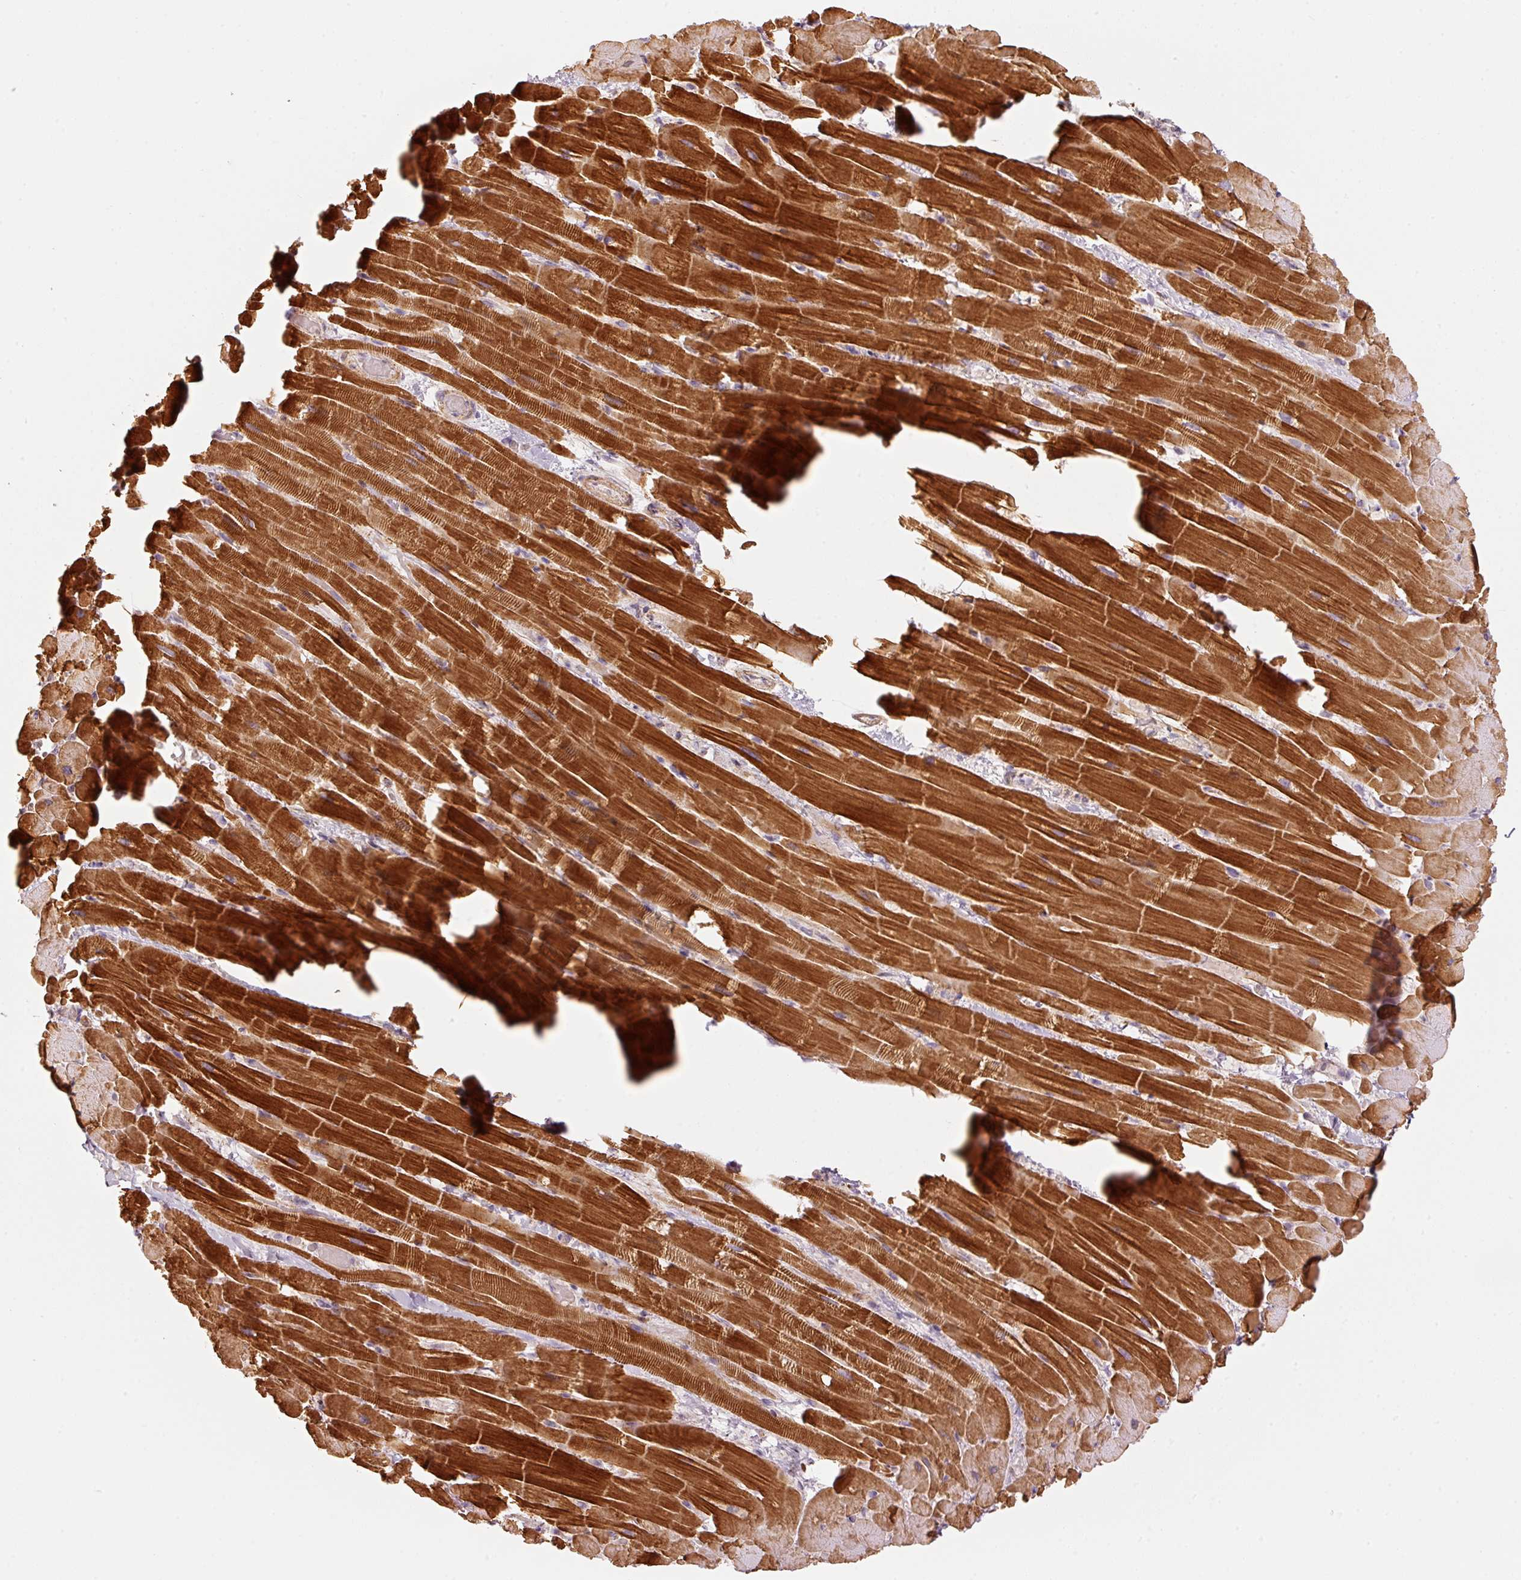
{"staining": {"intensity": "strong", "quantity": ">75%", "location": "cytoplasmic/membranous"}, "tissue": "heart muscle", "cell_type": "Cardiomyocytes", "image_type": "normal", "snomed": [{"axis": "morphology", "description": "Normal tissue, NOS"}, {"axis": "topography", "description": "Heart"}], "caption": "Heart muscle stained with DAB immunohistochemistry (IHC) exhibits high levels of strong cytoplasmic/membranous positivity in approximately >75% of cardiomyocytes. The protein of interest is stained brown, and the nuclei are stained in blue (DAB IHC with brightfield microscopy, high magnification).", "gene": "C17orf98", "patient": {"sex": "male", "age": 37}}